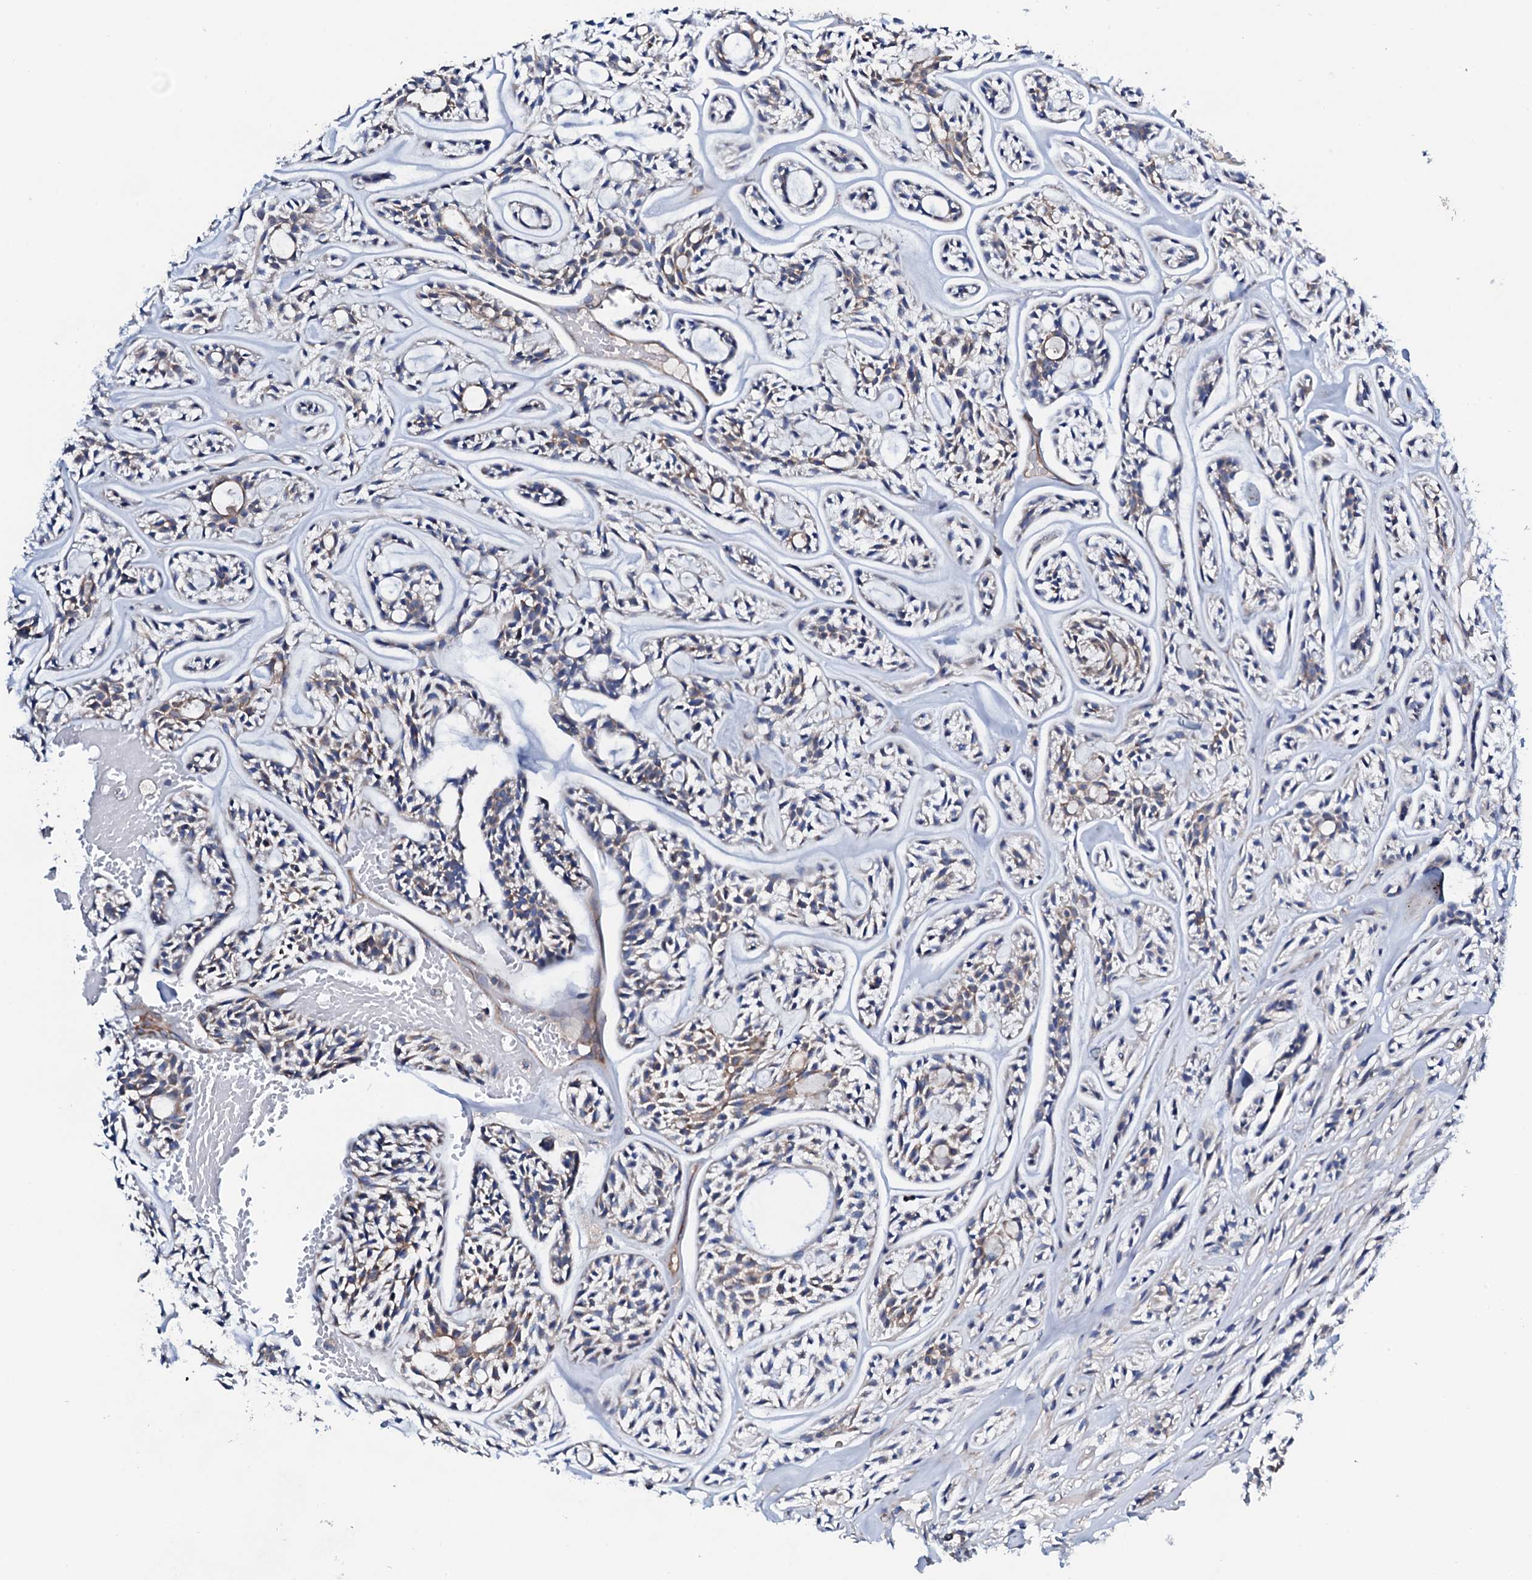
{"staining": {"intensity": "weak", "quantity": "<25%", "location": "cytoplasmic/membranous"}, "tissue": "head and neck cancer", "cell_type": "Tumor cells", "image_type": "cancer", "snomed": [{"axis": "morphology", "description": "Adenocarcinoma, NOS"}, {"axis": "topography", "description": "Salivary gland"}, {"axis": "topography", "description": "Head-Neck"}], "caption": "The histopathology image reveals no staining of tumor cells in adenocarcinoma (head and neck).", "gene": "STARD13", "patient": {"sex": "male", "age": 55}}